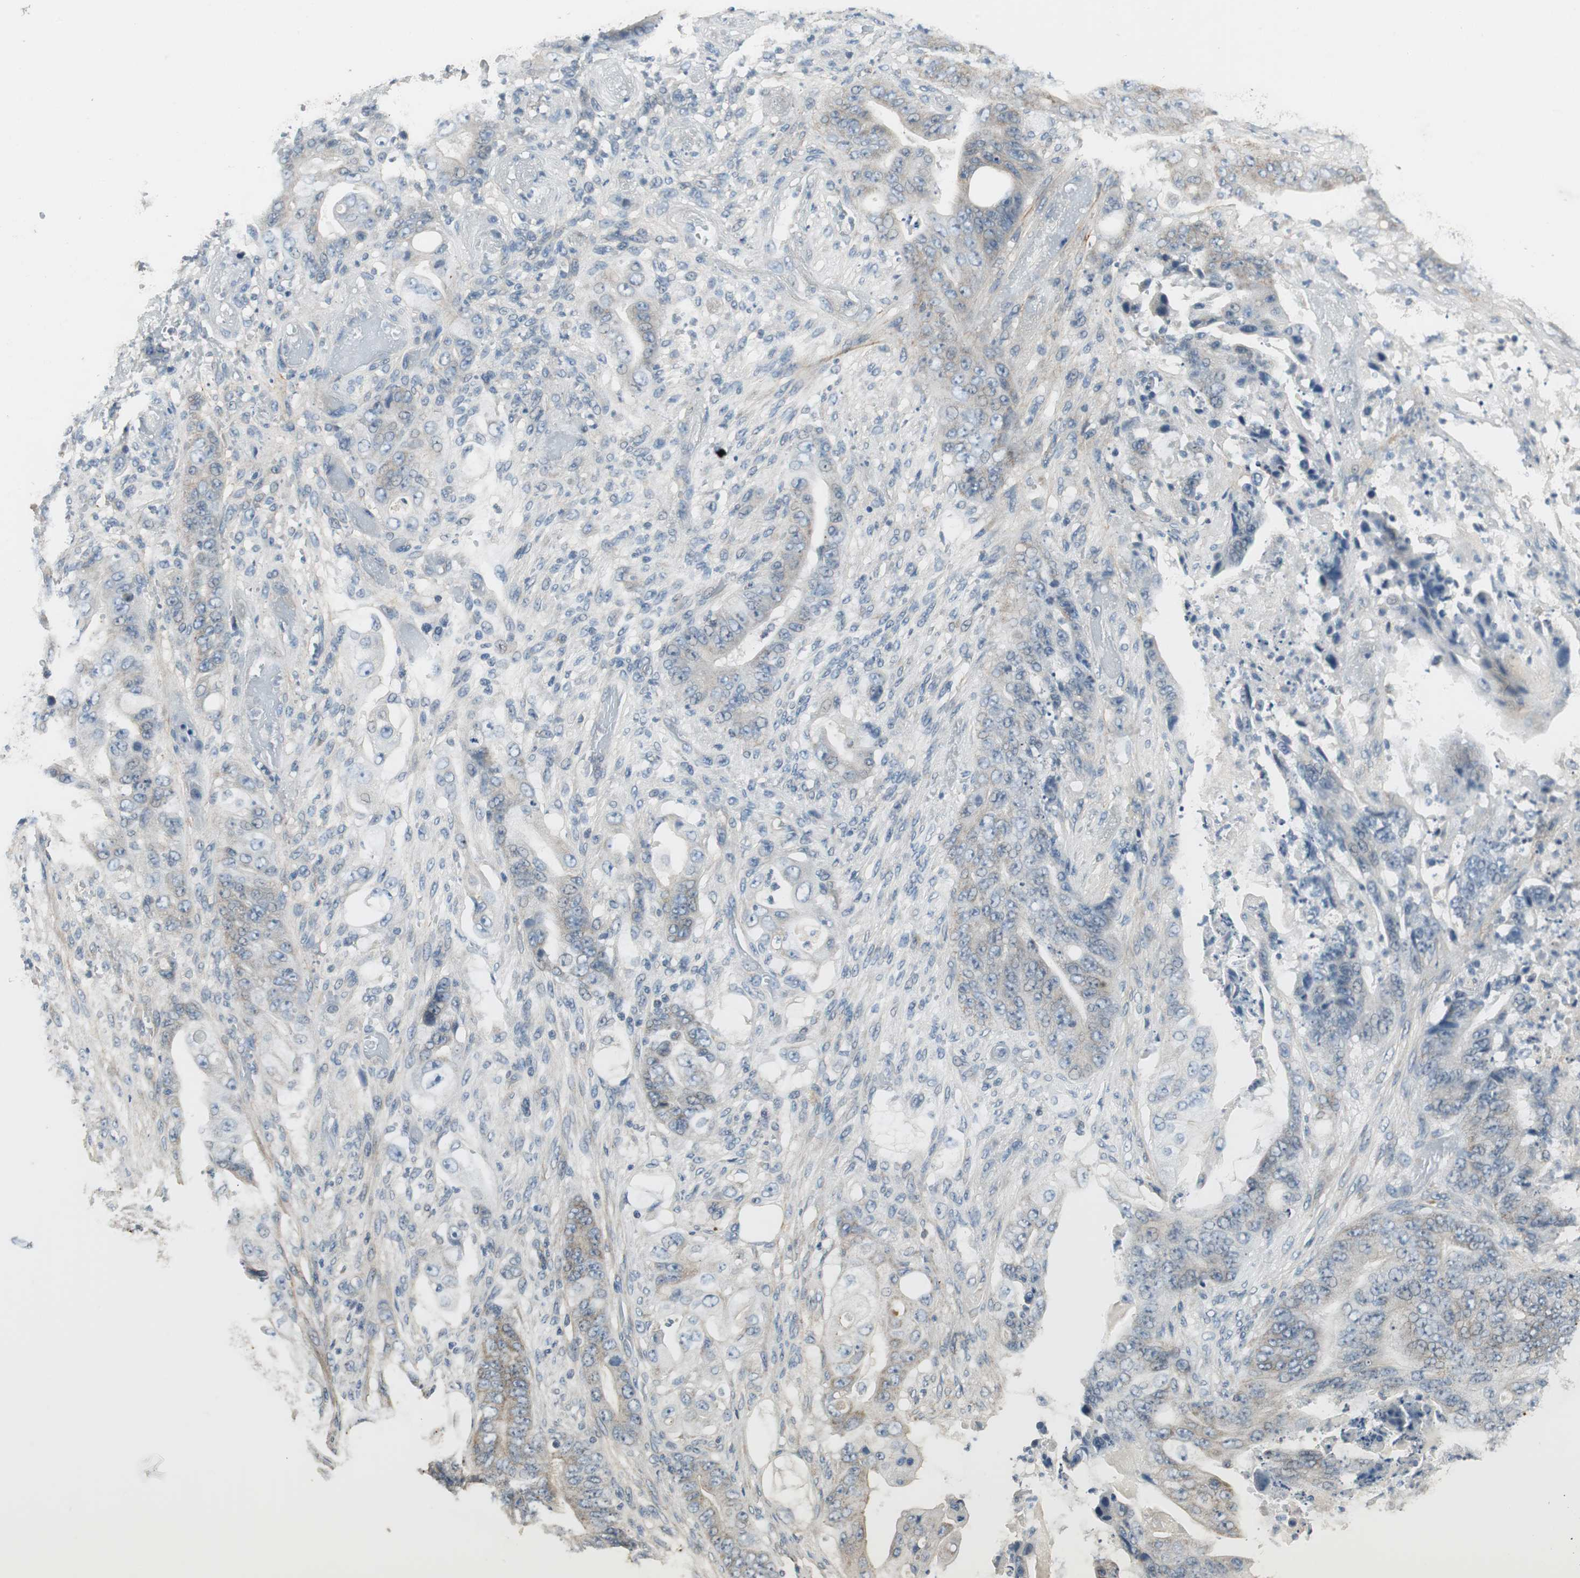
{"staining": {"intensity": "weak", "quantity": "25%-75%", "location": "cytoplasmic/membranous"}, "tissue": "stomach cancer", "cell_type": "Tumor cells", "image_type": "cancer", "snomed": [{"axis": "morphology", "description": "Adenocarcinoma, NOS"}, {"axis": "topography", "description": "Stomach"}], "caption": "A histopathology image showing weak cytoplasmic/membranous staining in about 25%-75% of tumor cells in adenocarcinoma (stomach), as visualized by brown immunohistochemical staining.", "gene": "MSTO1", "patient": {"sex": "female", "age": 73}}